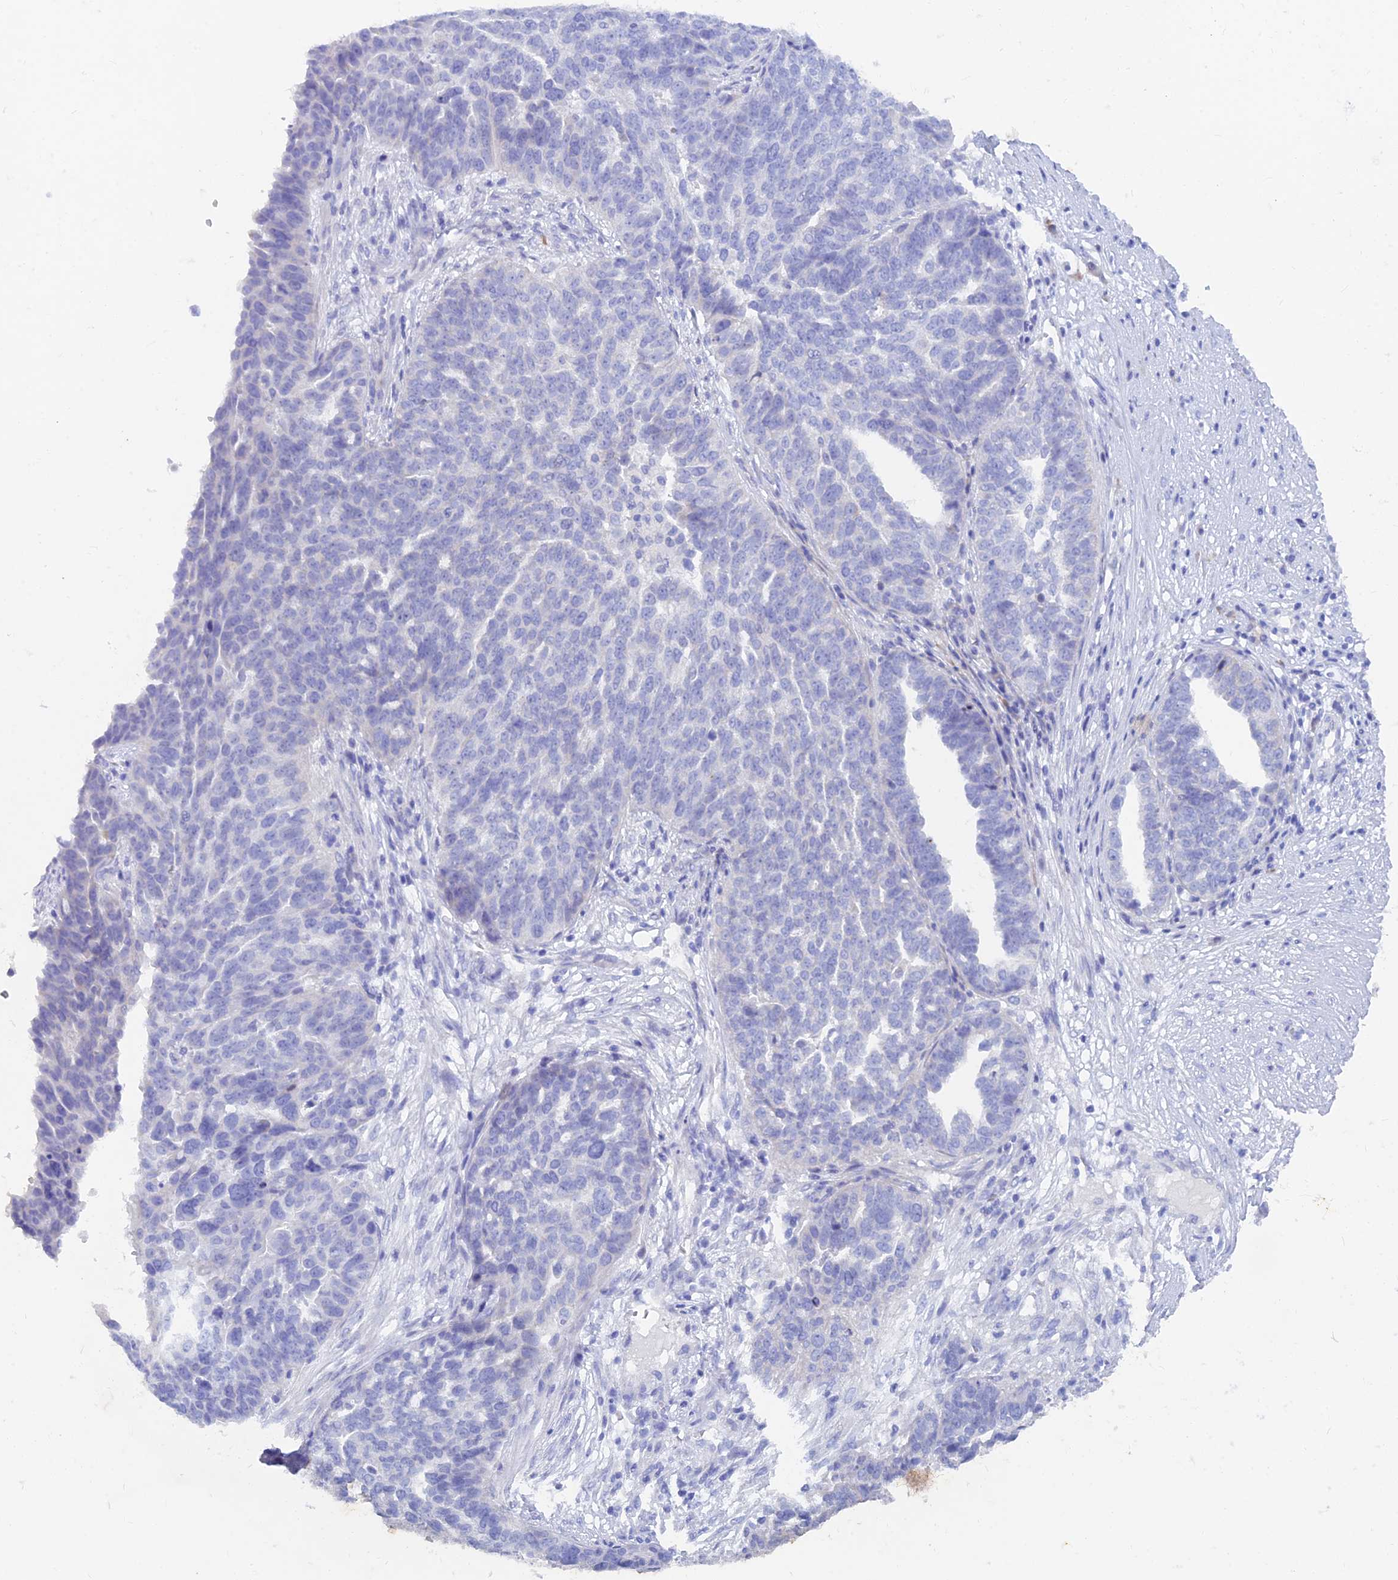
{"staining": {"intensity": "negative", "quantity": "none", "location": "none"}, "tissue": "ovarian cancer", "cell_type": "Tumor cells", "image_type": "cancer", "snomed": [{"axis": "morphology", "description": "Cystadenocarcinoma, serous, NOS"}, {"axis": "topography", "description": "Ovary"}], "caption": "Immunohistochemistry photomicrograph of serous cystadenocarcinoma (ovarian) stained for a protein (brown), which displays no positivity in tumor cells.", "gene": "WDR35", "patient": {"sex": "female", "age": 59}}